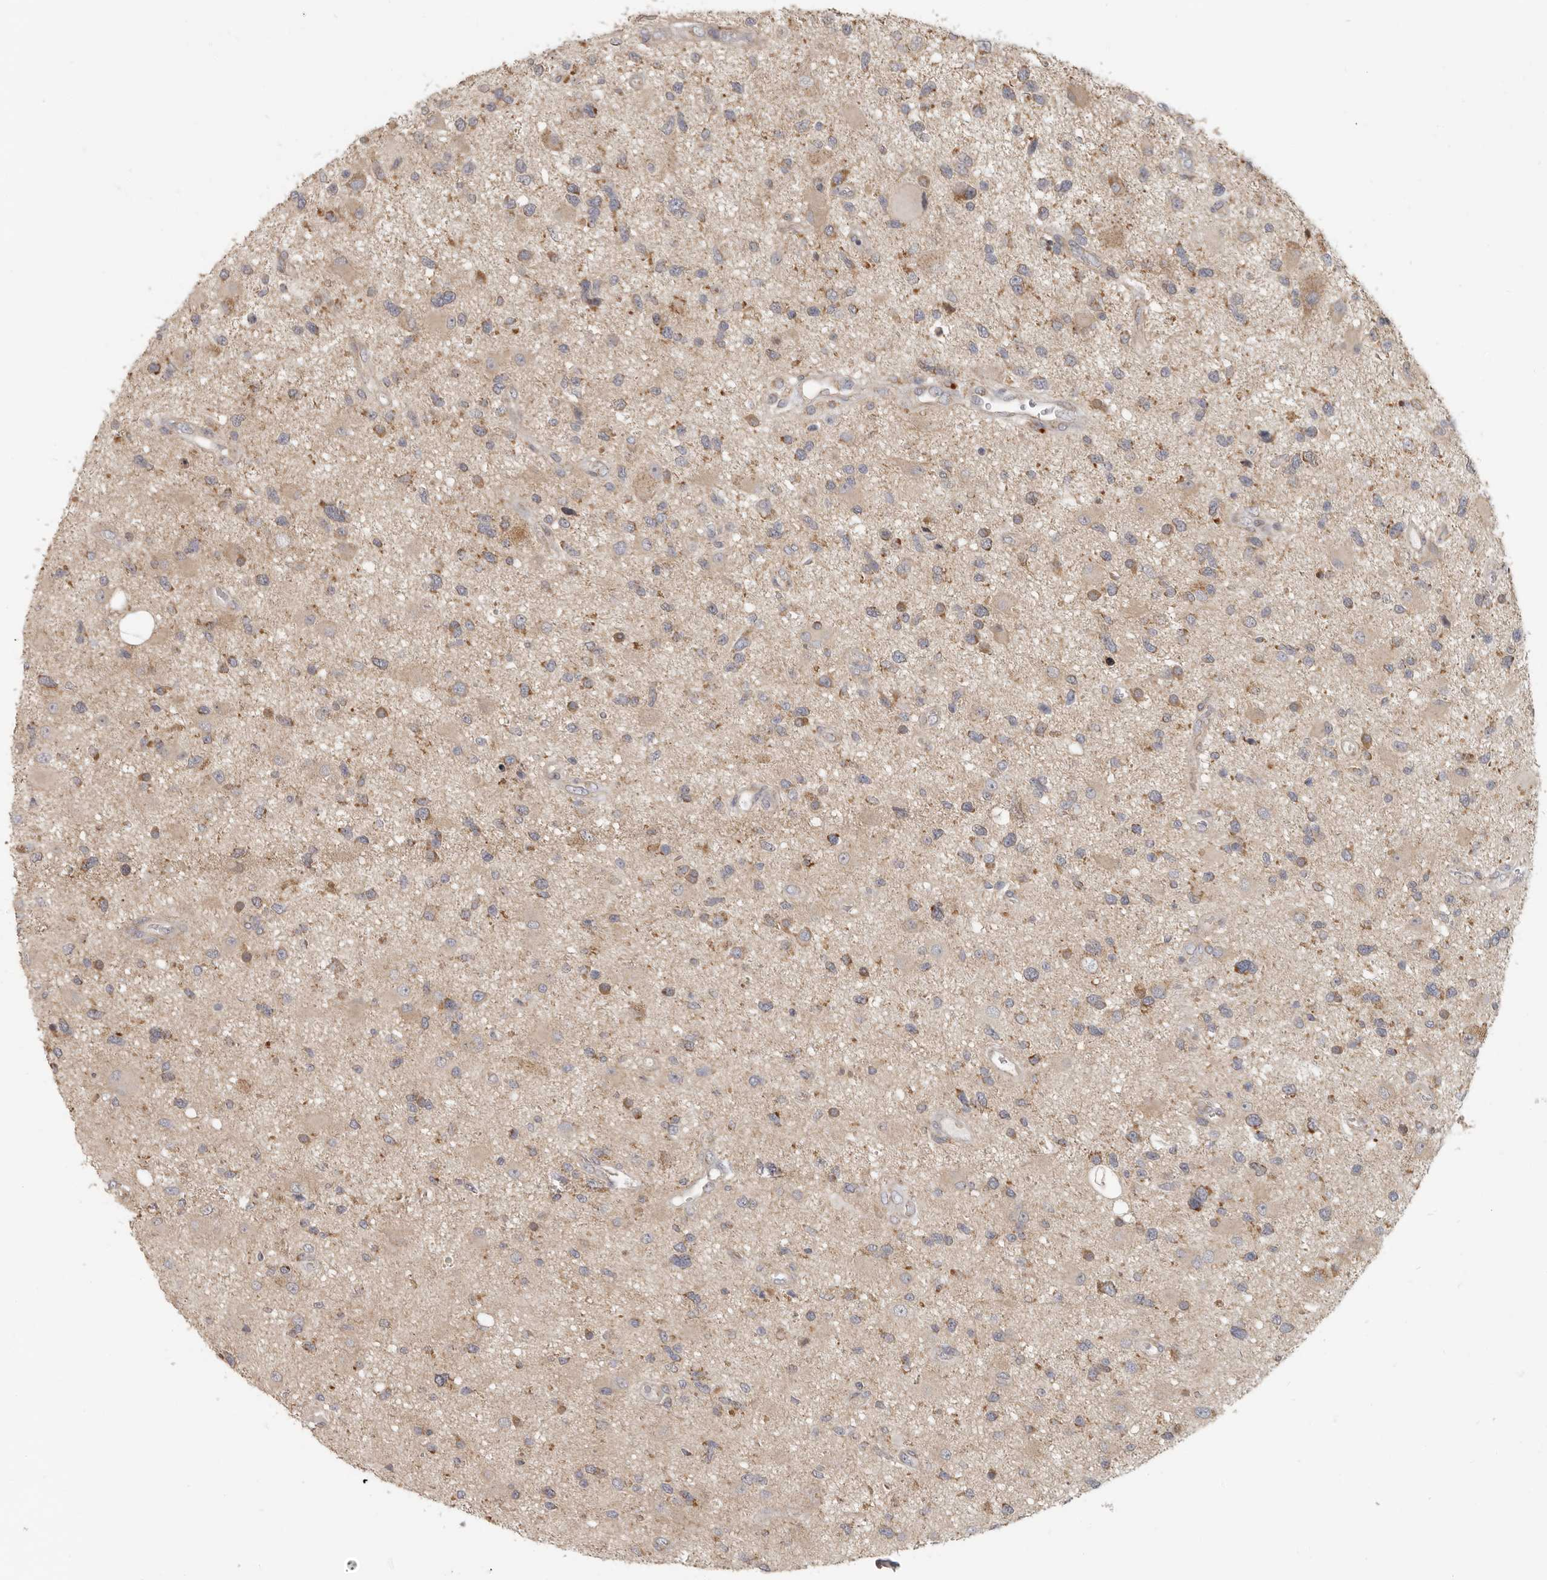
{"staining": {"intensity": "moderate", "quantity": ">75%", "location": "cytoplasmic/membranous"}, "tissue": "glioma", "cell_type": "Tumor cells", "image_type": "cancer", "snomed": [{"axis": "morphology", "description": "Glioma, malignant, High grade"}, {"axis": "topography", "description": "Brain"}], "caption": "An image of human glioma stained for a protein displays moderate cytoplasmic/membranous brown staining in tumor cells.", "gene": "UNK", "patient": {"sex": "male", "age": 33}}